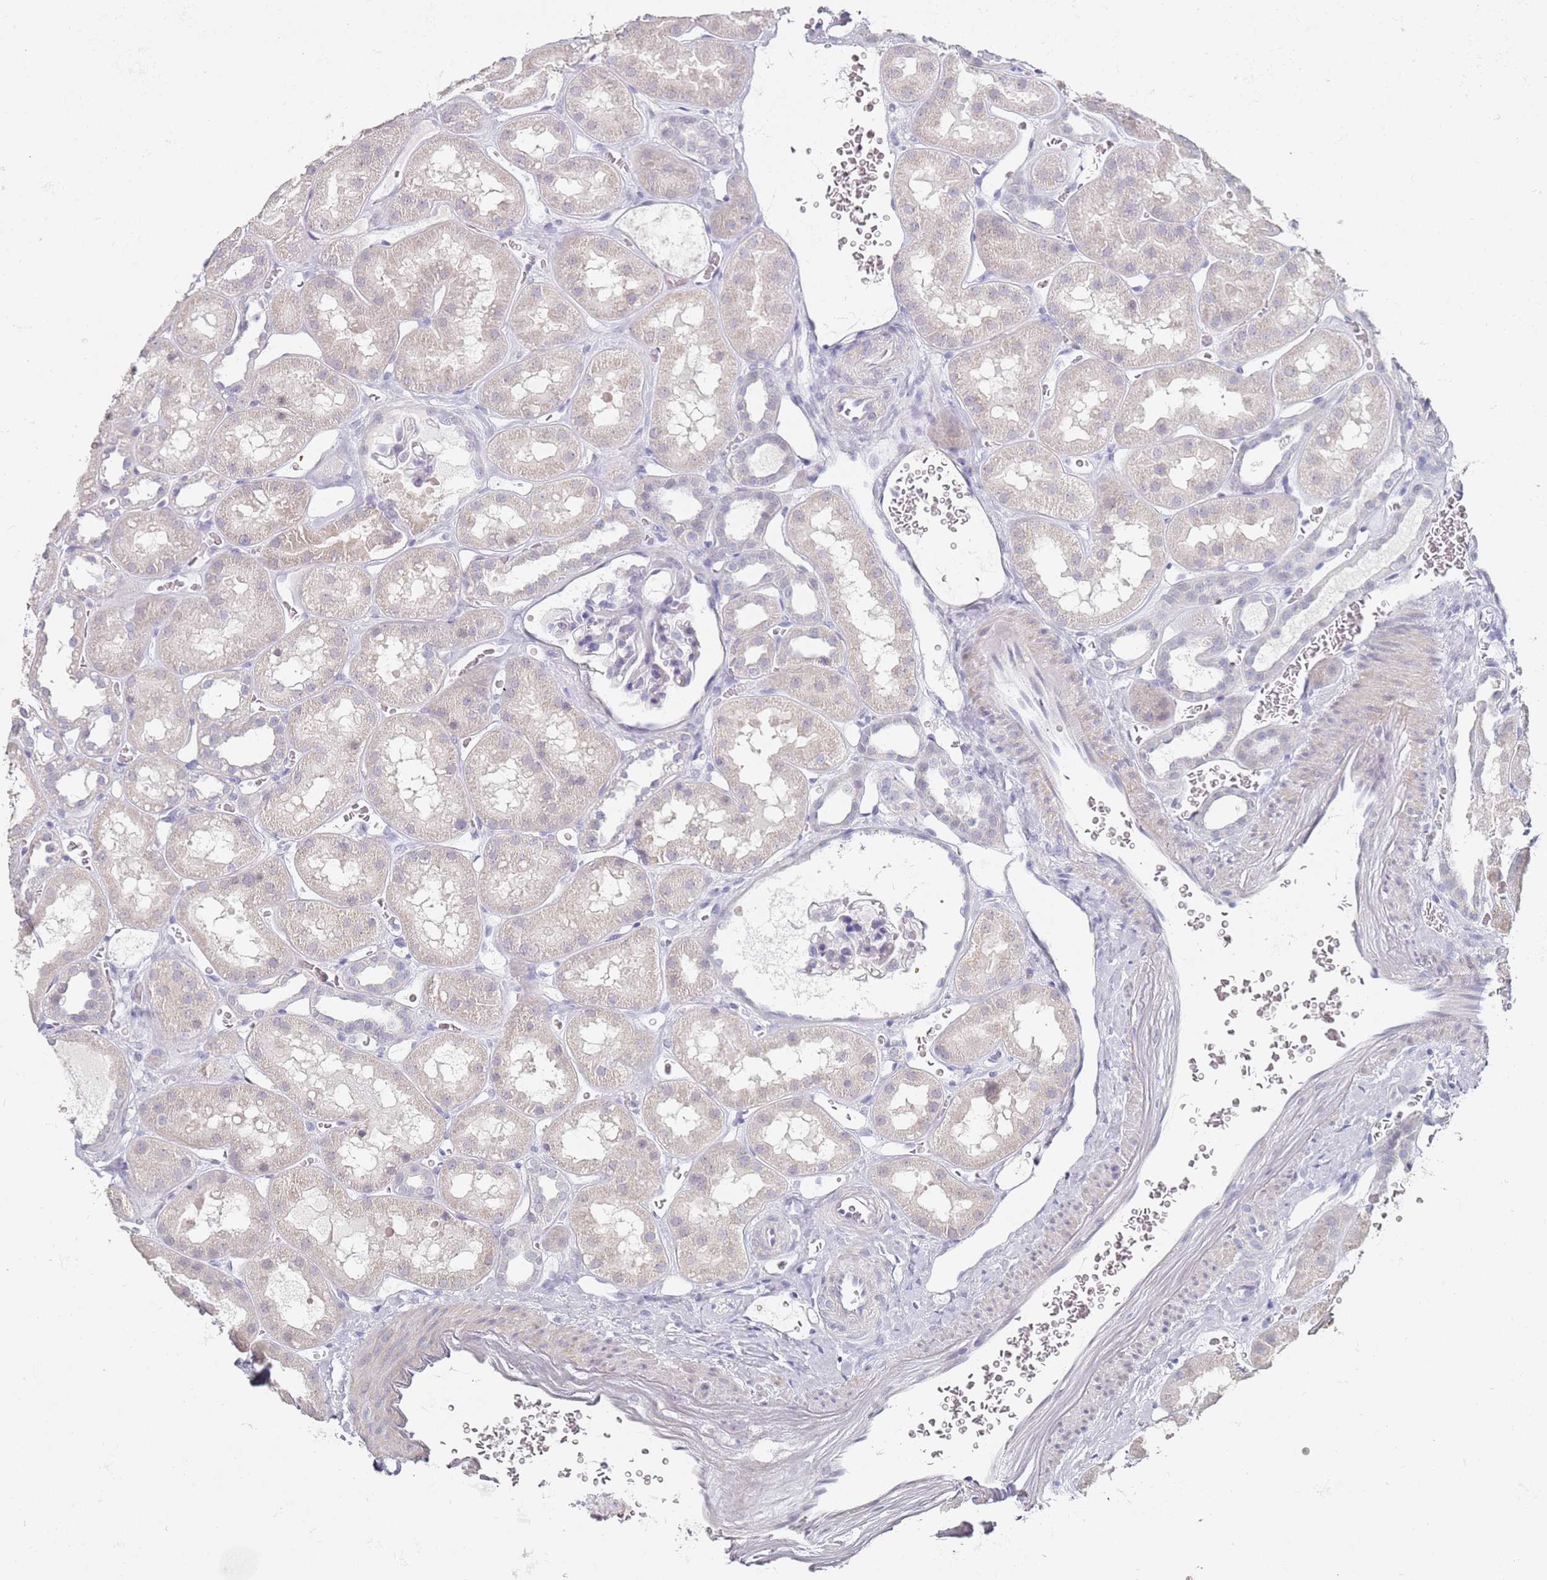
{"staining": {"intensity": "negative", "quantity": "none", "location": "none"}, "tissue": "kidney", "cell_type": "Cells in glomeruli", "image_type": "normal", "snomed": [{"axis": "morphology", "description": "Normal tissue, NOS"}, {"axis": "topography", "description": "Kidney"}], "caption": "Immunohistochemistry (IHC) photomicrograph of unremarkable human kidney stained for a protein (brown), which demonstrates no expression in cells in glomeruli.", "gene": "DNAH11", "patient": {"sex": "female", "age": 41}}